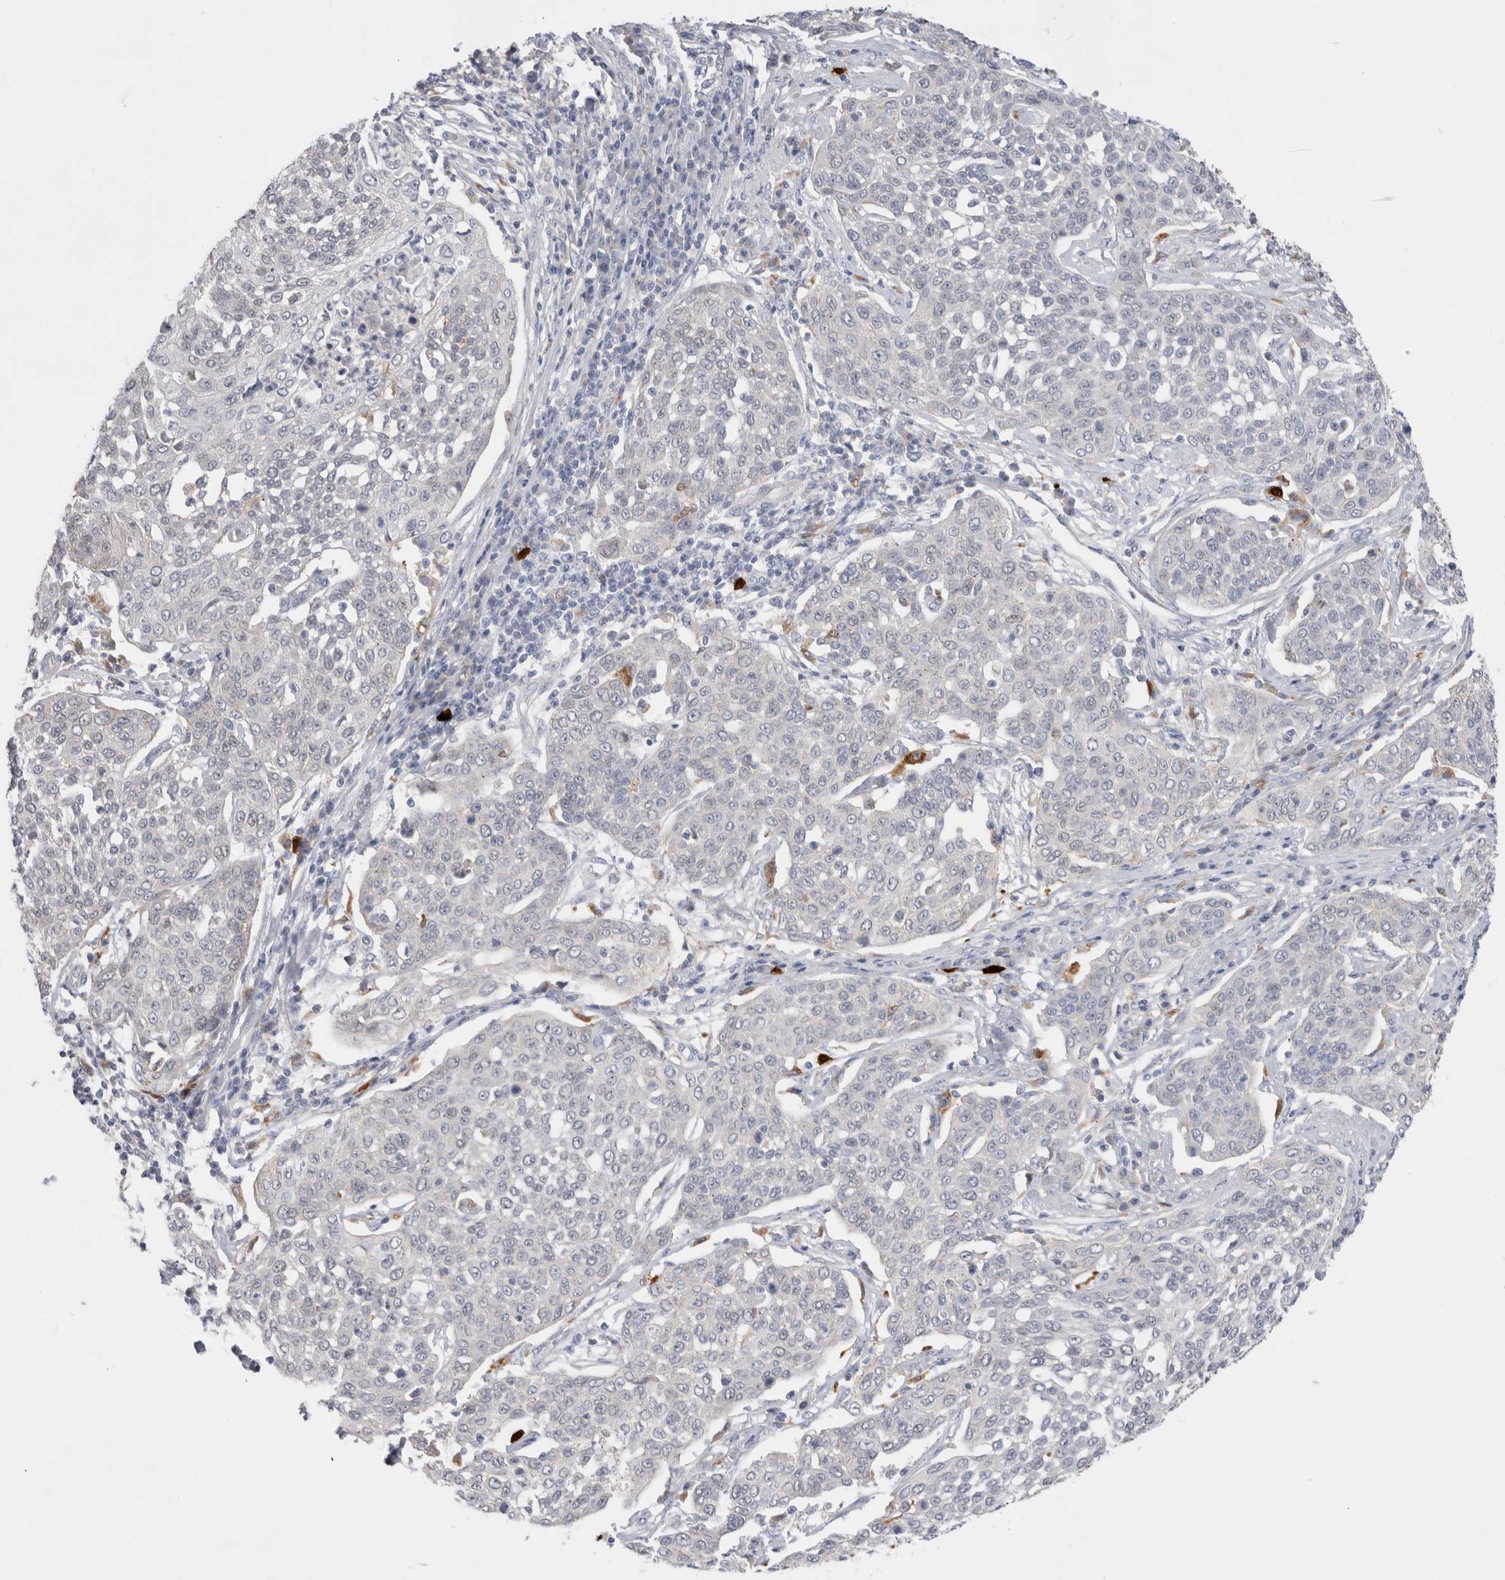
{"staining": {"intensity": "negative", "quantity": "none", "location": "none"}, "tissue": "cervical cancer", "cell_type": "Tumor cells", "image_type": "cancer", "snomed": [{"axis": "morphology", "description": "Squamous cell carcinoma, NOS"}, {"axis": "topography", "description": "Cervix"}], "caption": "DAB (3,3'-diaminobenzidine) immunohistochemical staining of squamous cell carcinoma (cervical) reveals no significant positivity in tumor cells. The staining is performed using DAB brown chromogen with nuclei counter-stained in using hematoxylin.", "gene": "HPGDS", "patient": {"sex": "female", "age": 34}}